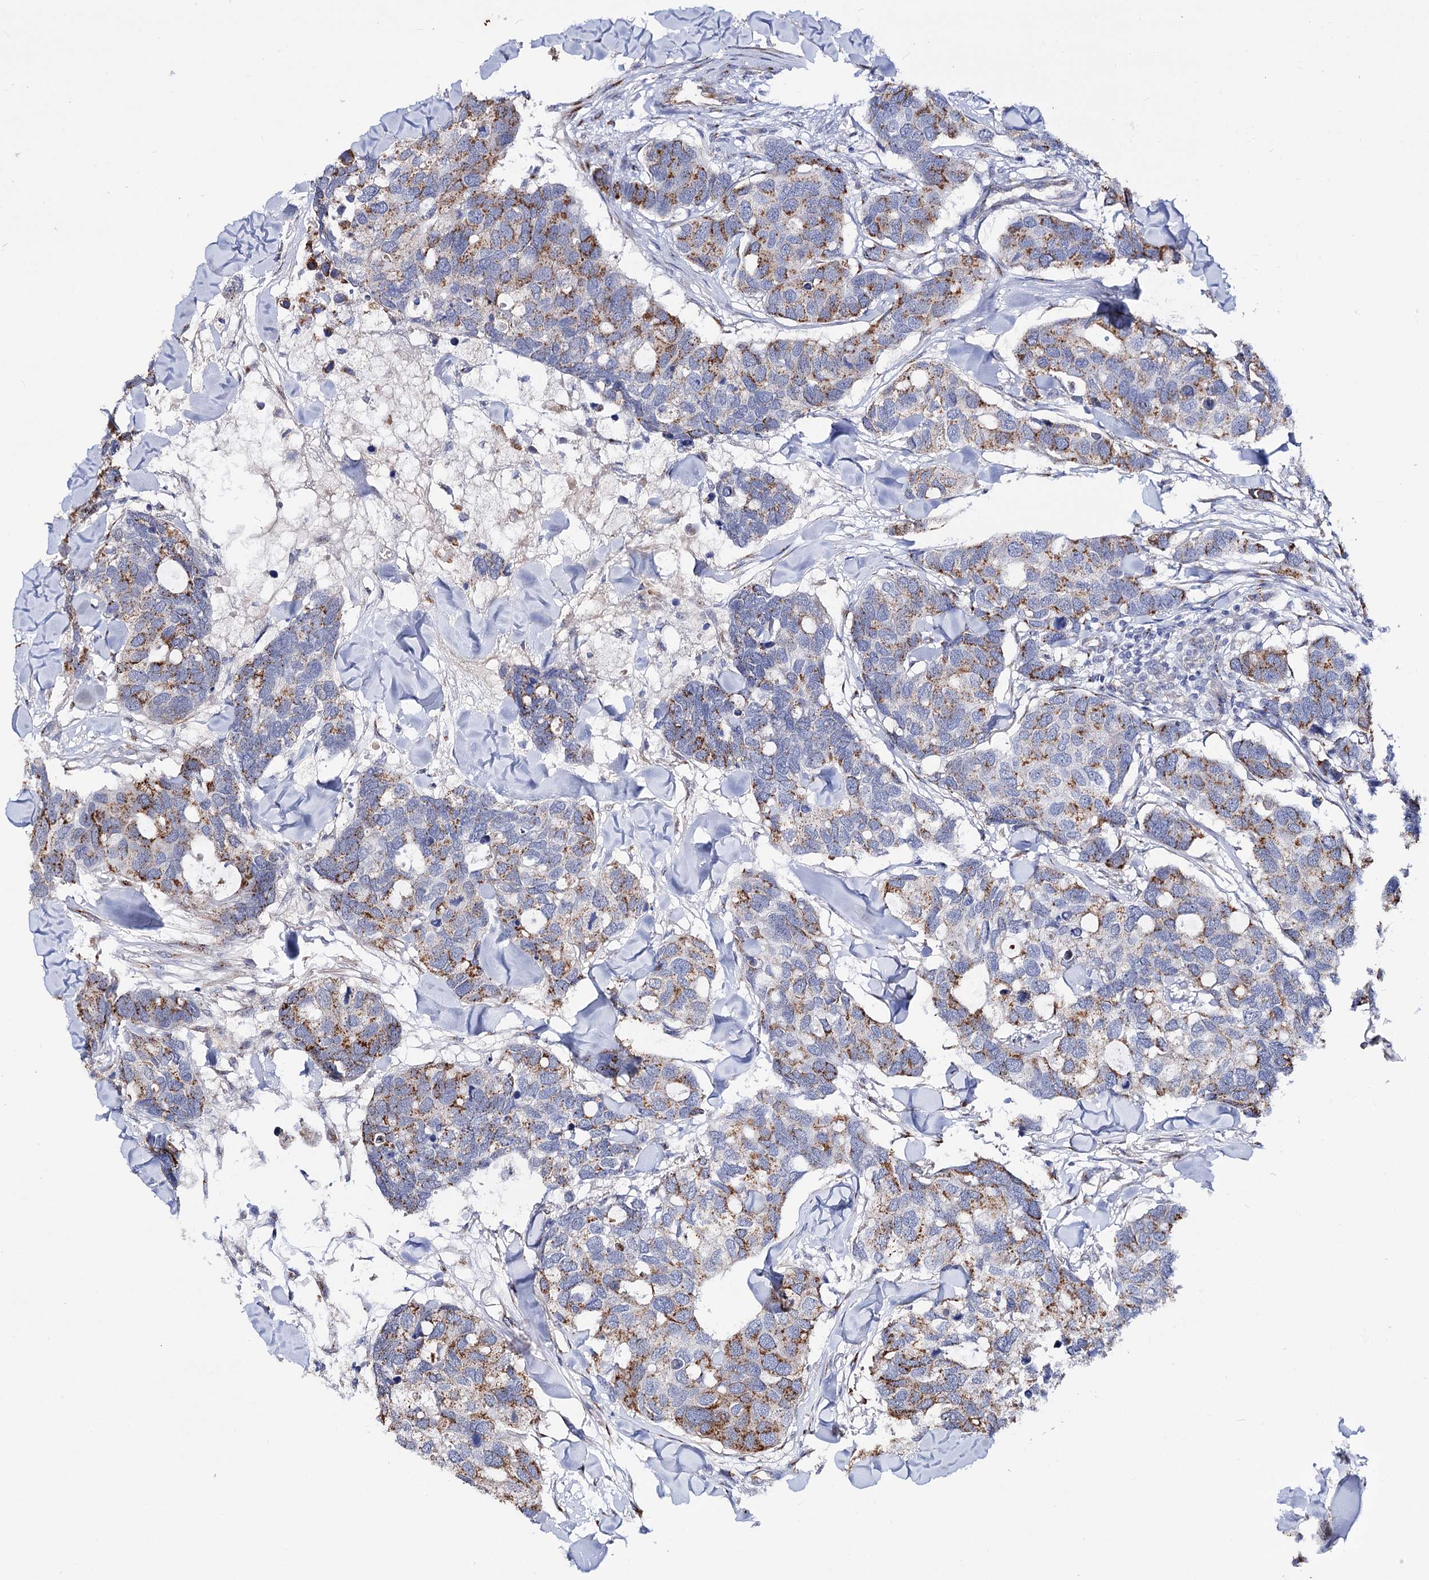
{"staining": {"intensity": "moderate", "quantity": "25%-75%", "location": "cytoplasmic/membranous"}, "tissue": "breast cancer", "cell_type": "Tumor cells", "image_type": "cancer", "snomed": [{"axis": "morphology", "description": "Duct carcinoma"}, {"axis": "topography", "description": "Breast"}], "caption": "IHC (DAB (3,3'-diaminobenzidine)) staining of breast invasive ductal carcinoma displays moderate cytoplasmic/membranous protein positivity in about 25%-75% of tumor cells.", "gene": "C11orf96", "patient": {"sex": "female", "age": 83}}